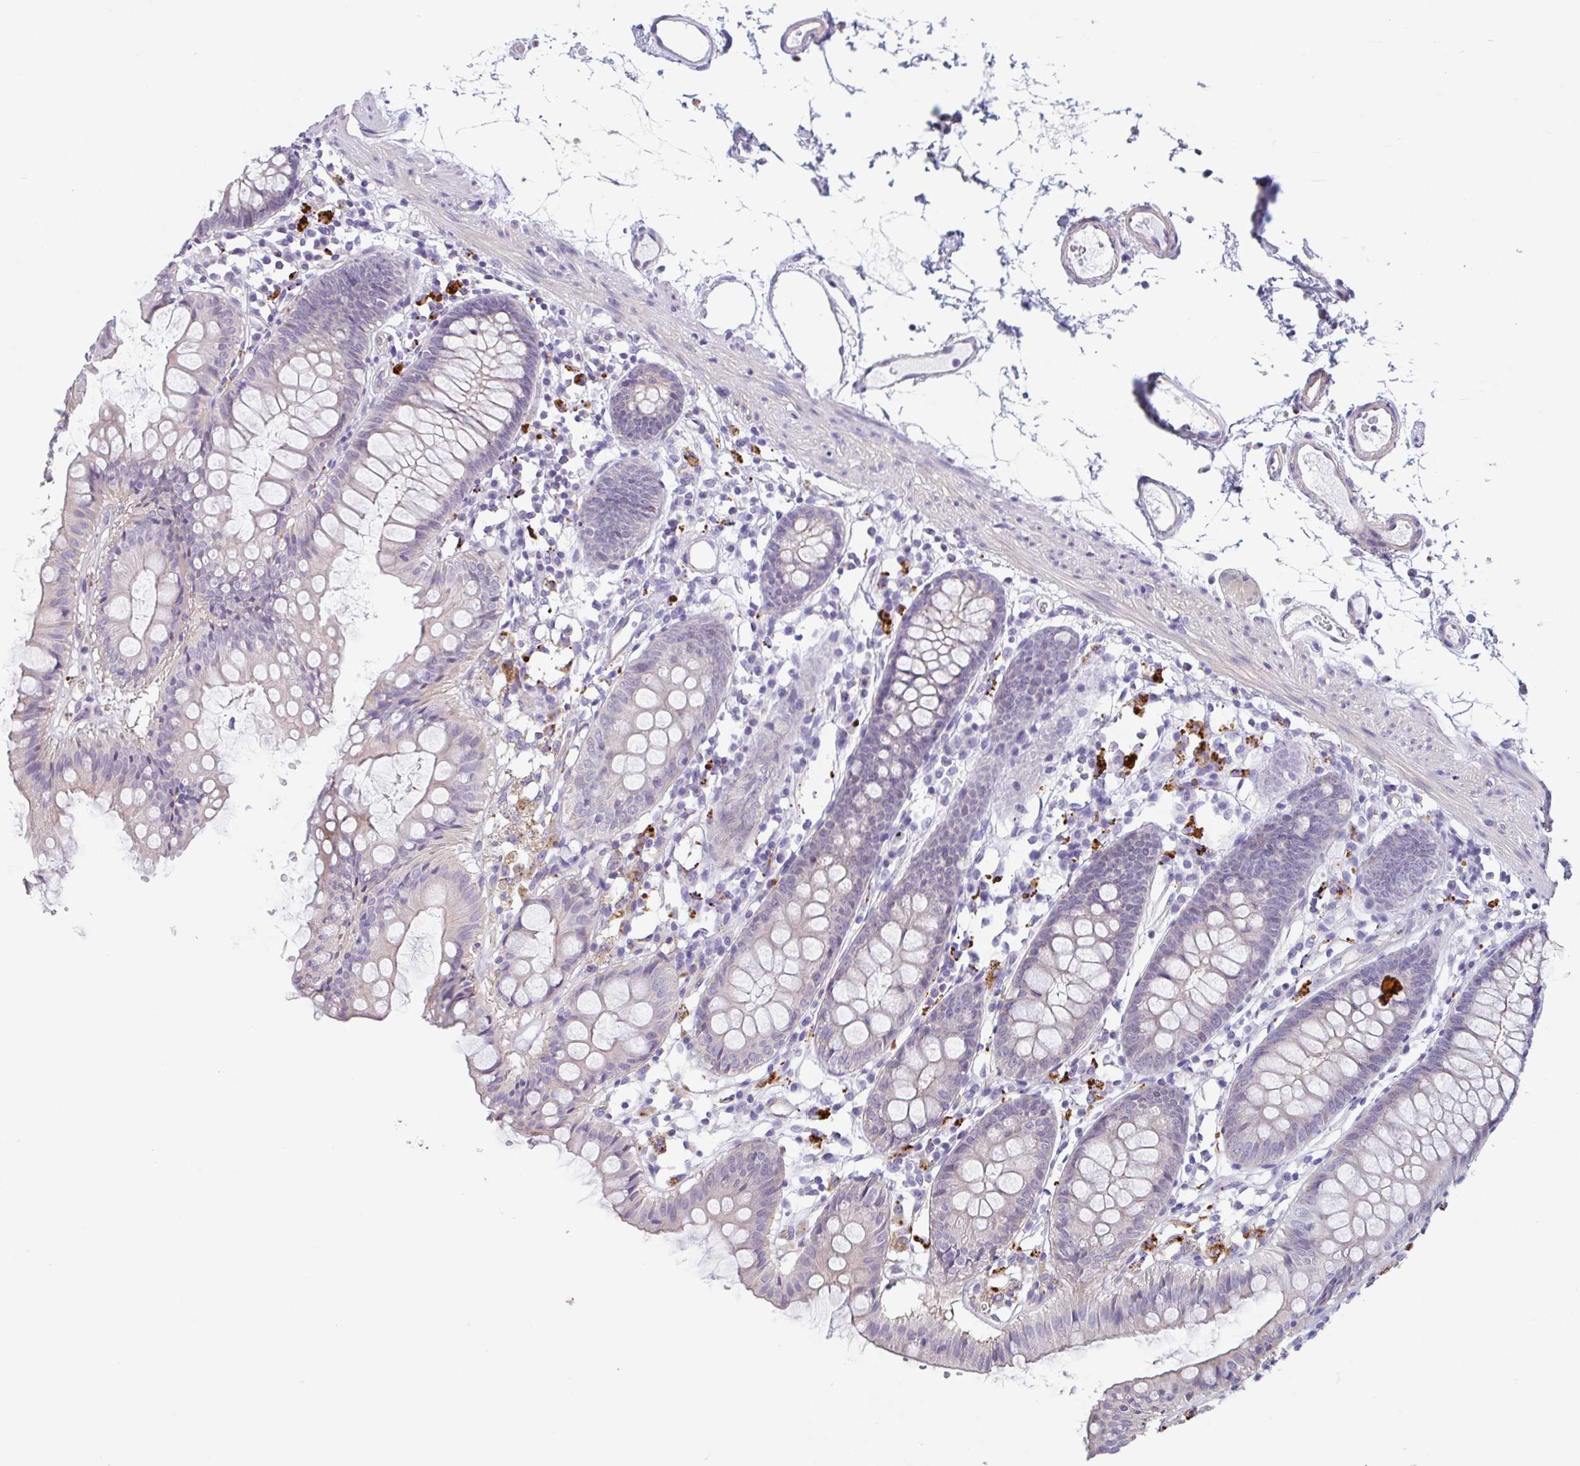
{"staining": {"intensity": "negative", "quantity": "none", "location": "none"}, "tissue": "colon", "cell_type": "Endothelial cells", "image_type": "normal", "snomed": [{"axis": "morphology", "description": "Normal tissue, NOS"}, {"axis": "topography", "description": "Colon"}], "caption": "Endothelial cells show no significant protein staining in unremarkable colon.", "gene": "LENG9", "patient": {"sex": "female", "age": 84}}